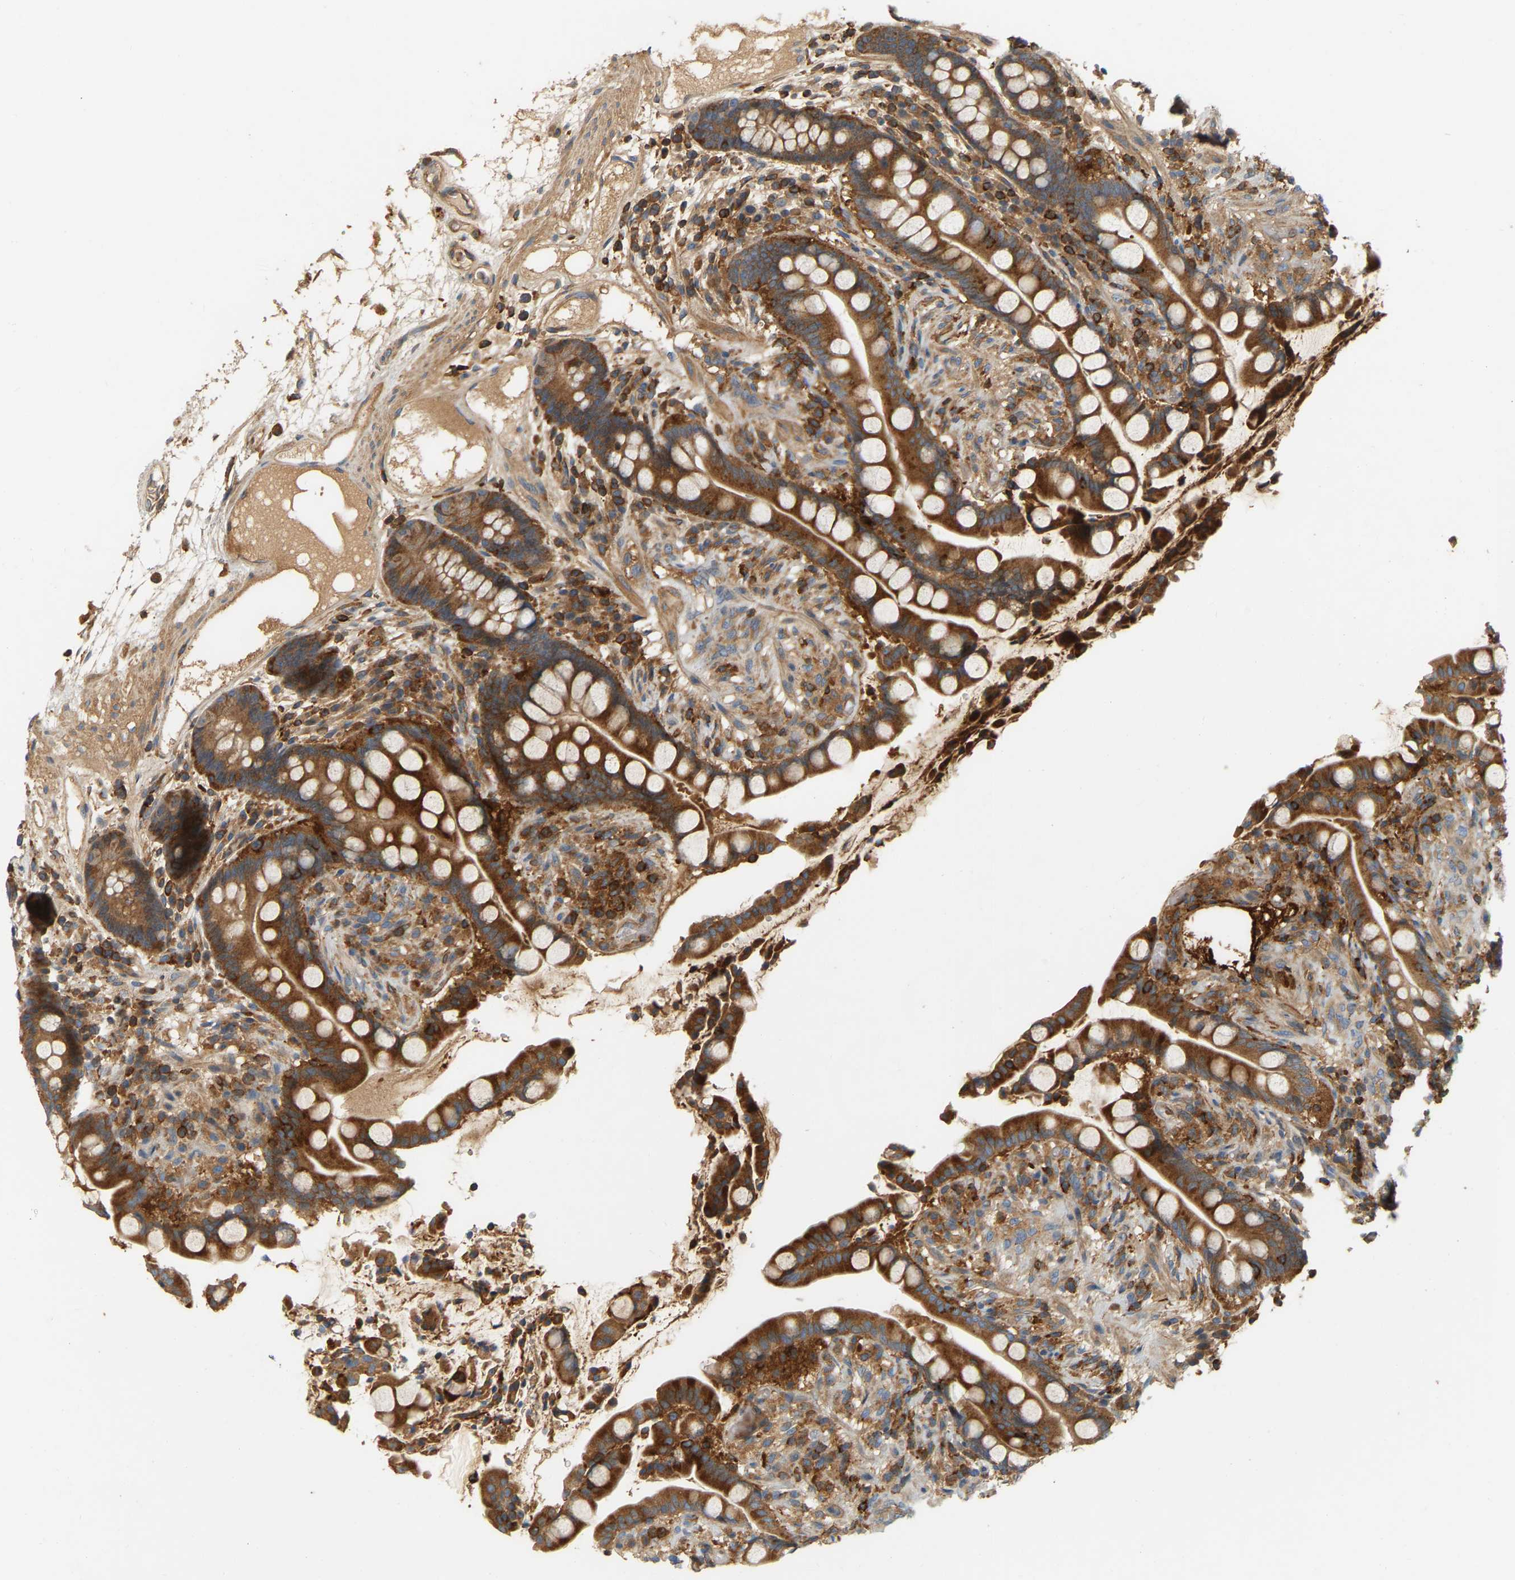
{"staining": {"intensity": "weak", "quantity": "25%-75%", "location": "cytoplasmic/membranous"}, "tissue": "colon", "cell_type": "Endothelial cells", "image_type": "normal", "snomed": [{"axis": "morphology", "description": "Normal tissue, NOS"}, {"axis": "topography", "description": "Colon"}], "caption": "The micrograph exhibits a brown stain indicating the presence of a protein in the cytoplasmic/membranous of endothelial cells in colon. (DAB (3,3'-diaminobenzidine) = brown stain, brightfield microscopy at high magnification).", "gene": "AKAP13", "patient": {"sex": "male", "age": 73}}